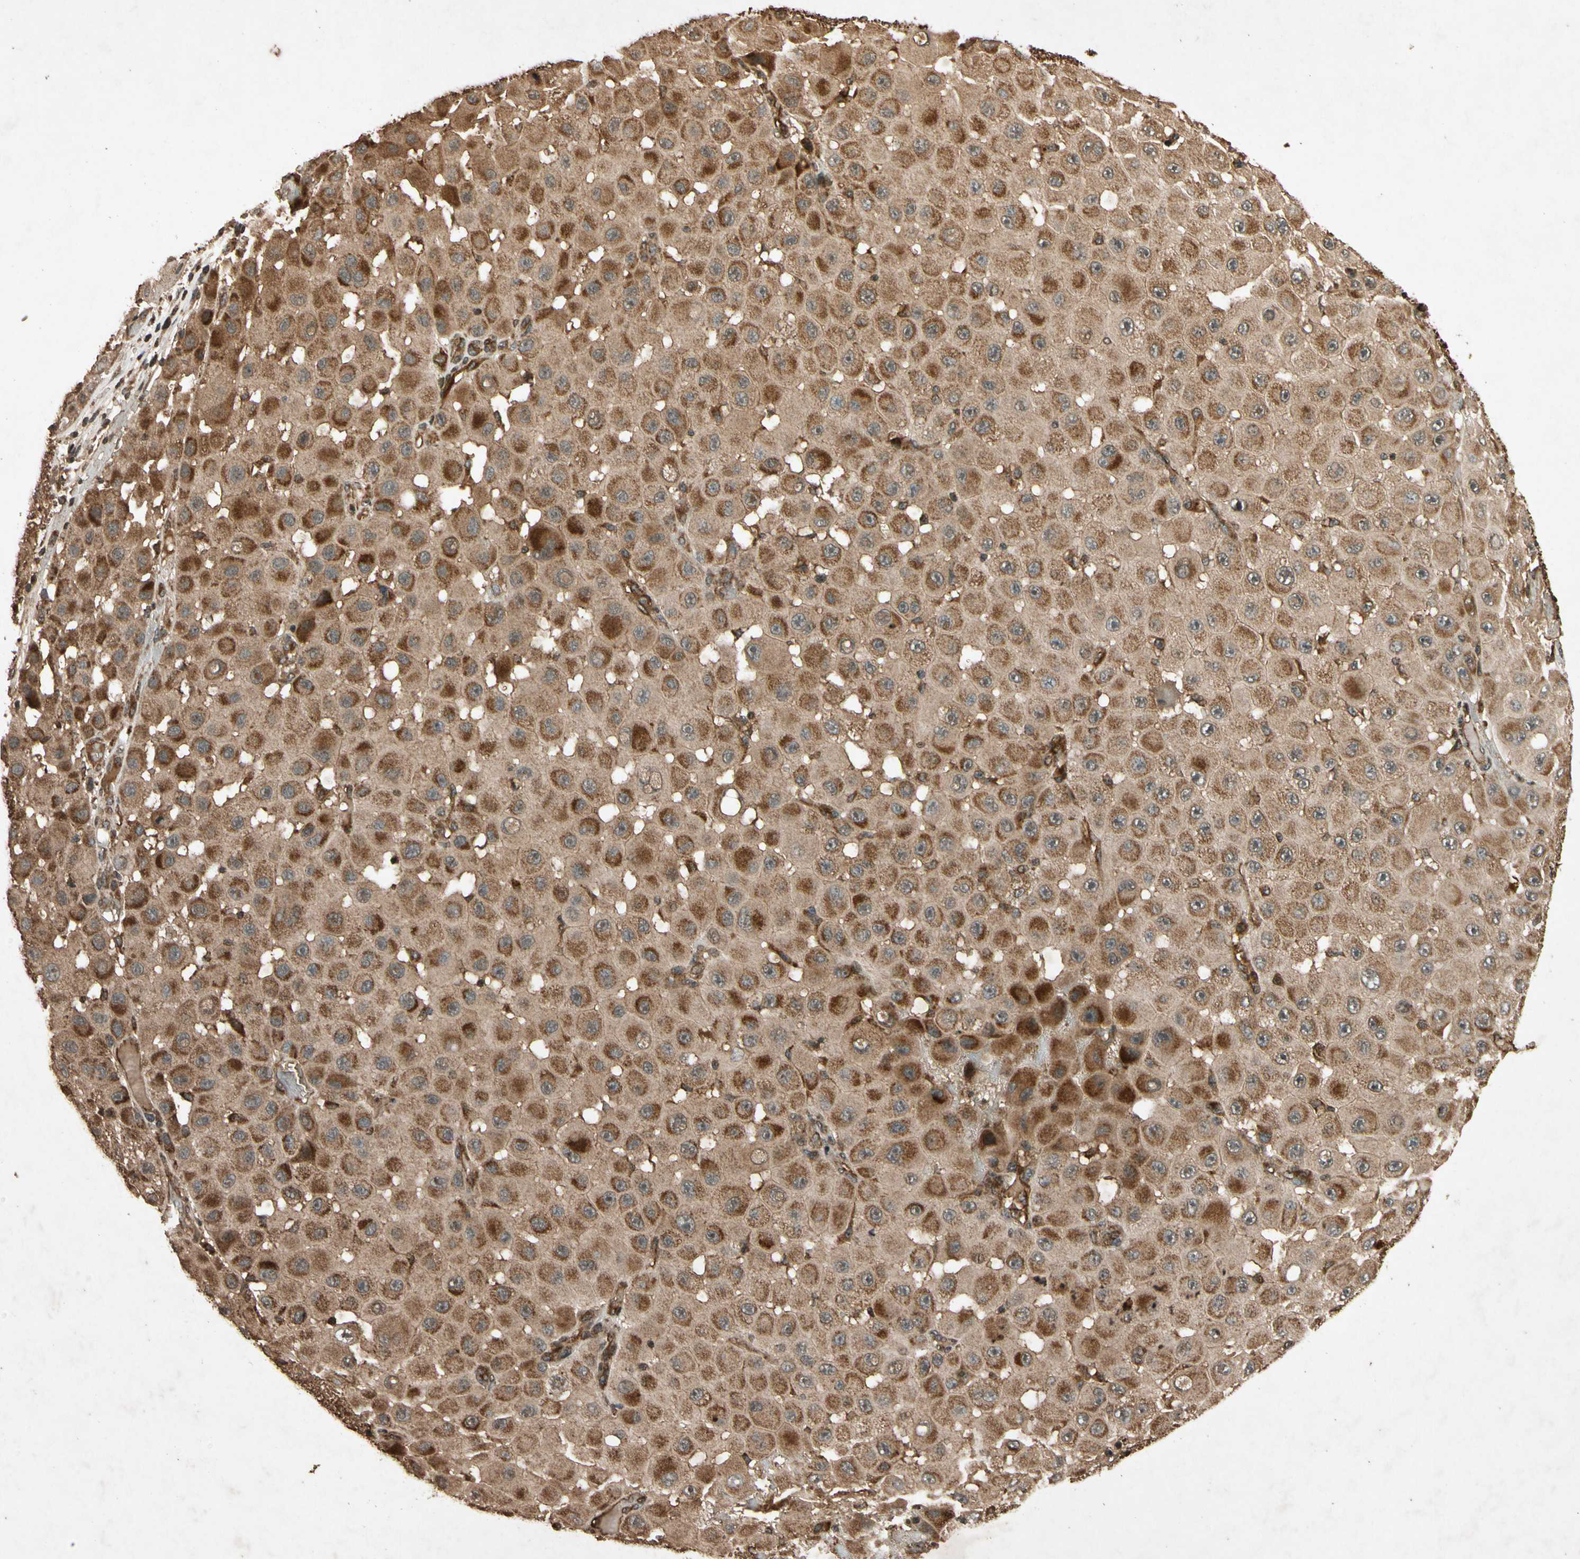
{"staining": {"intensity": "moderate", "quantity": ">75%", "location": "cytoplasmic/membranous"}, "tissue": "melanoma", "cell_type": "Tumor cells", "image_type": "cancer", "snomed": [{"axis": "morphology", "description": "Malignant melanoma, NOS"}, {"axis": "topography", "description": "Skin"}], "caption": "Immunohistochemical staining of malignant melanoma demonstrates medium levels of moderate cytoplasmic/membranous positivity in approximately >75% of tumor cells. (DAB (3,3'-diaminobenzidine) IHC with brightfield microscopy, high magnification).", "gene": "TXN2", "patient": {"sex": "female", "age": 81}}